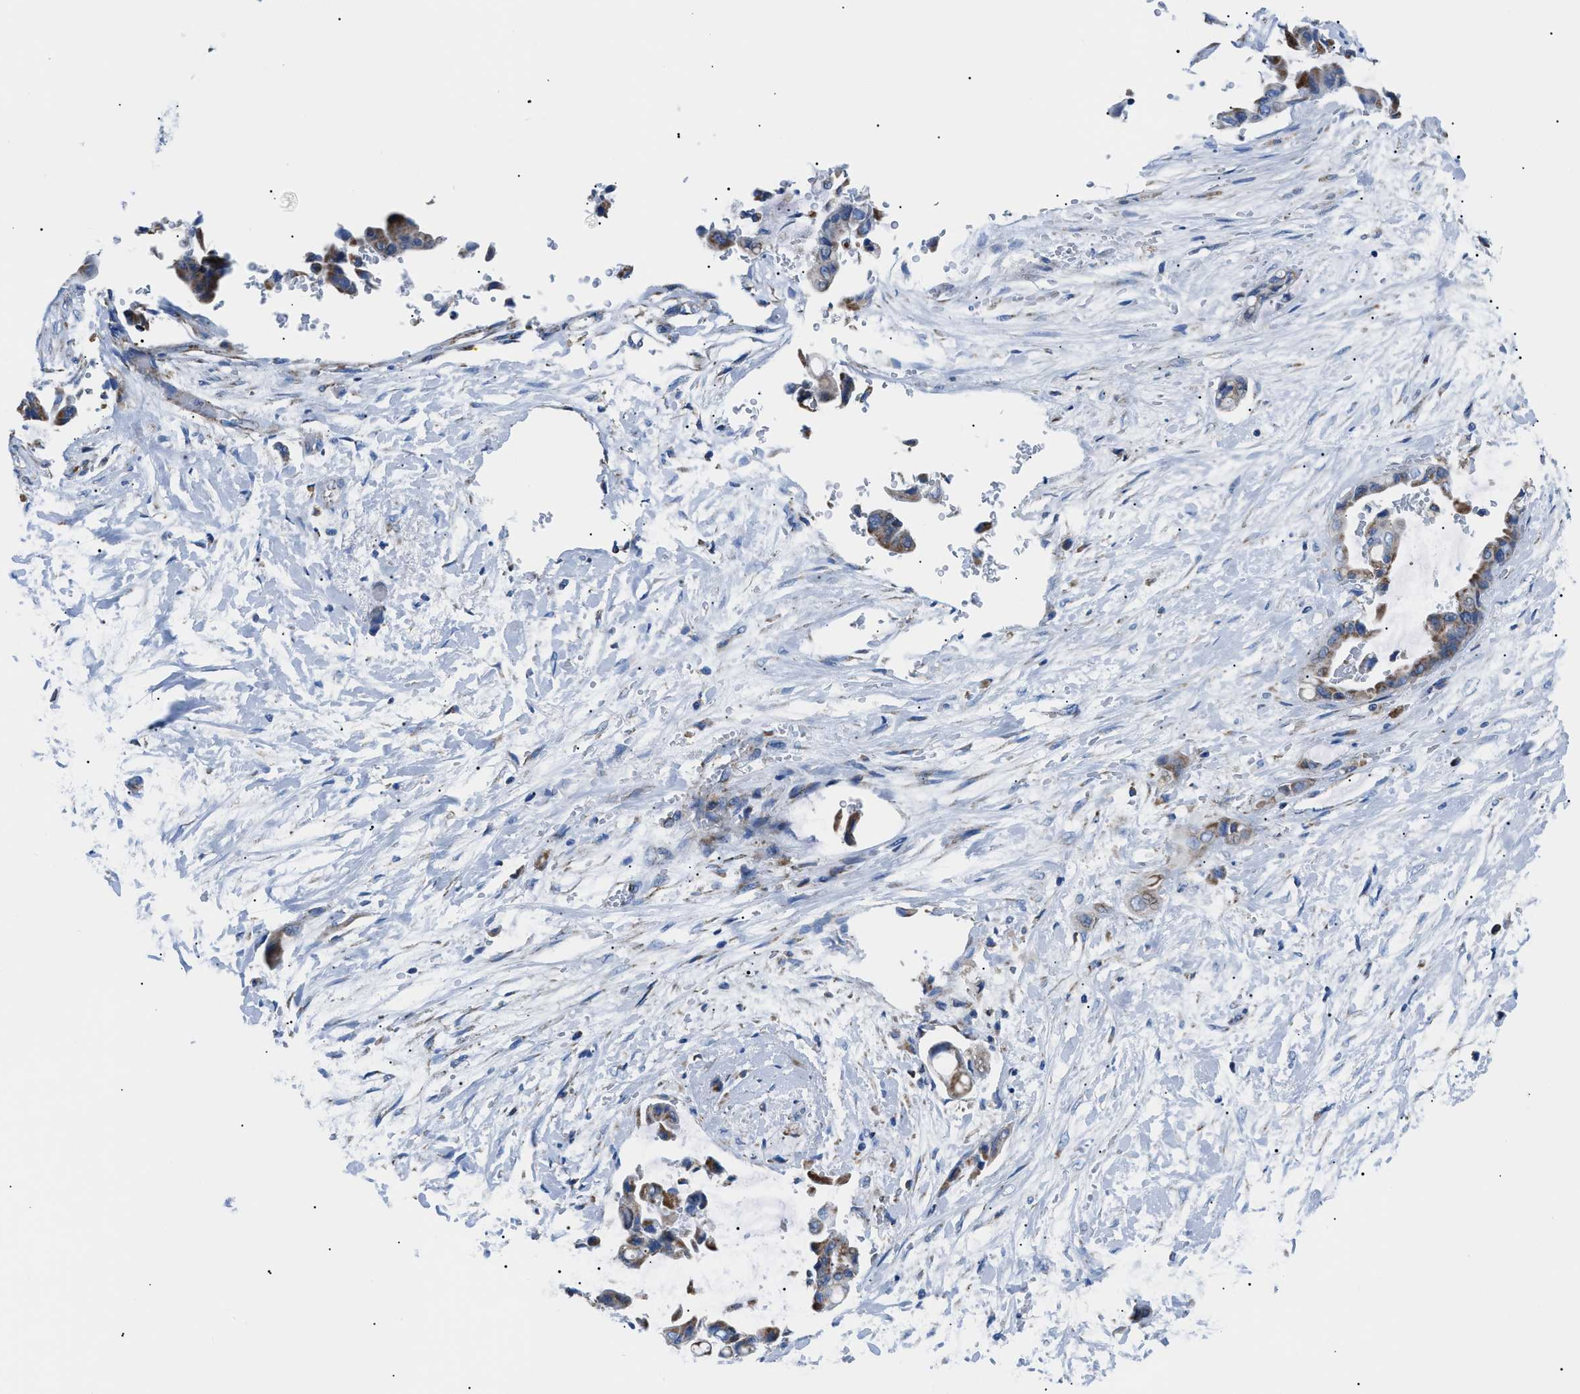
{"staining": {"intensity": "moderate", "quantity": "25%-75%", "location": "cytoplasmic/membranous"}, "tissue": "liver cancer", "cell_type": "Tumor cells", "image_type": "cancer", "snomed": [{"axis": "morphology", "description": "Cholangiocarcinoma"}, {"axis": "topography", "description": "Liver"}], "caption": "The immunohistochemical stain highlights moderate cytoplasmic/membranous staining in tumor cells of cholangiocarcinoma (liver) tissue. (DAB IHC, brown staining for protein, blue staining for nuclei).", "gene": "PHB2", "patient": {"sex": "female", "age": 61}}